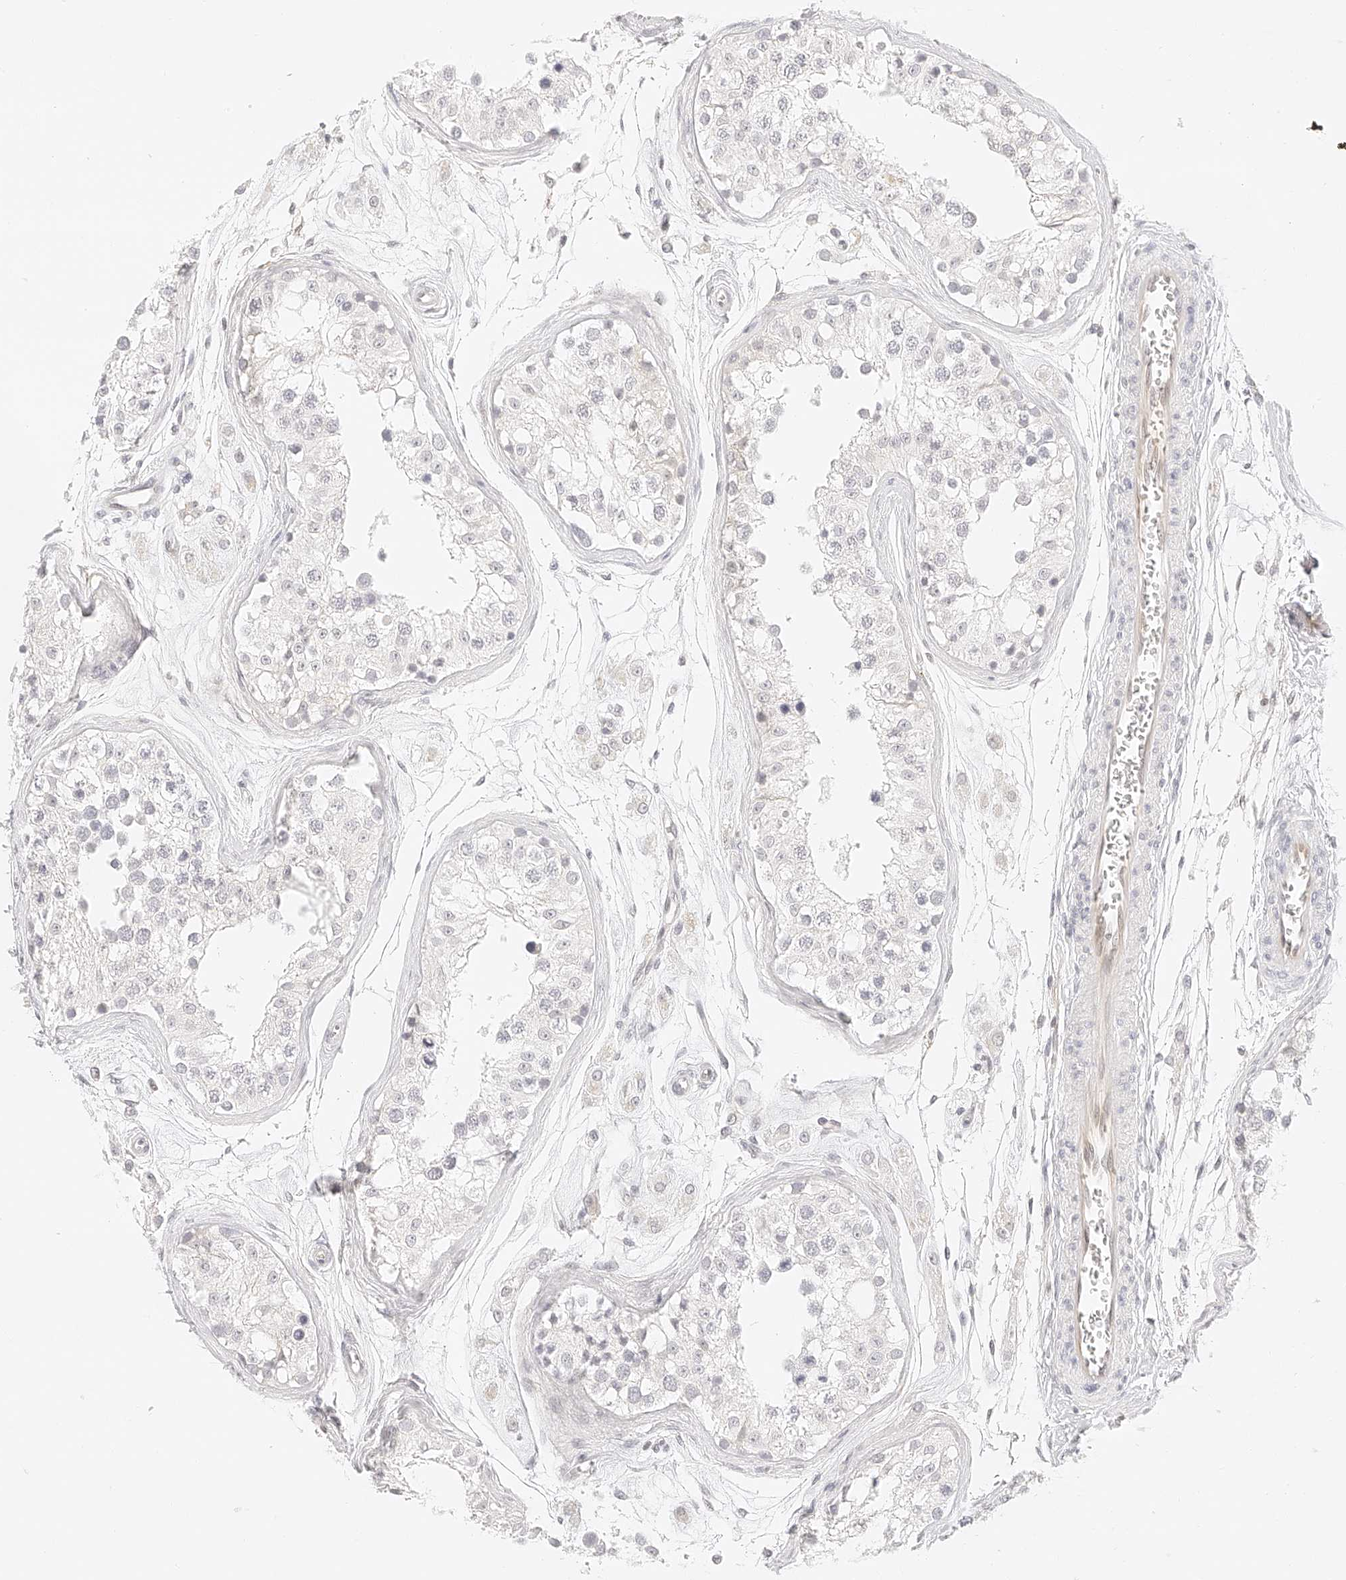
{"staining": {"intensity": "negative", "quantity": "none", "location": "none"}, "tissue": "testis", "cell_type": "Cells in seminiferous ducts", "image_type": "normal", "snomed": [{"axis": "morphology", "description": "Normal tissue, NOS"}, {"axis": "morphology", "description": "Adenocarcinoma, metastatic, NOS"}, {"axis": "topography", "description": "Testis"}], "caption": "There is no significant expression in cells in seminiferous ducts of testis. (DAB (3,3'-diaminobenzidine) immunohistochemistry (IHC), high magnification).", "gene": "ZFP69", "patient": {"sex": "male", "age": 26}}